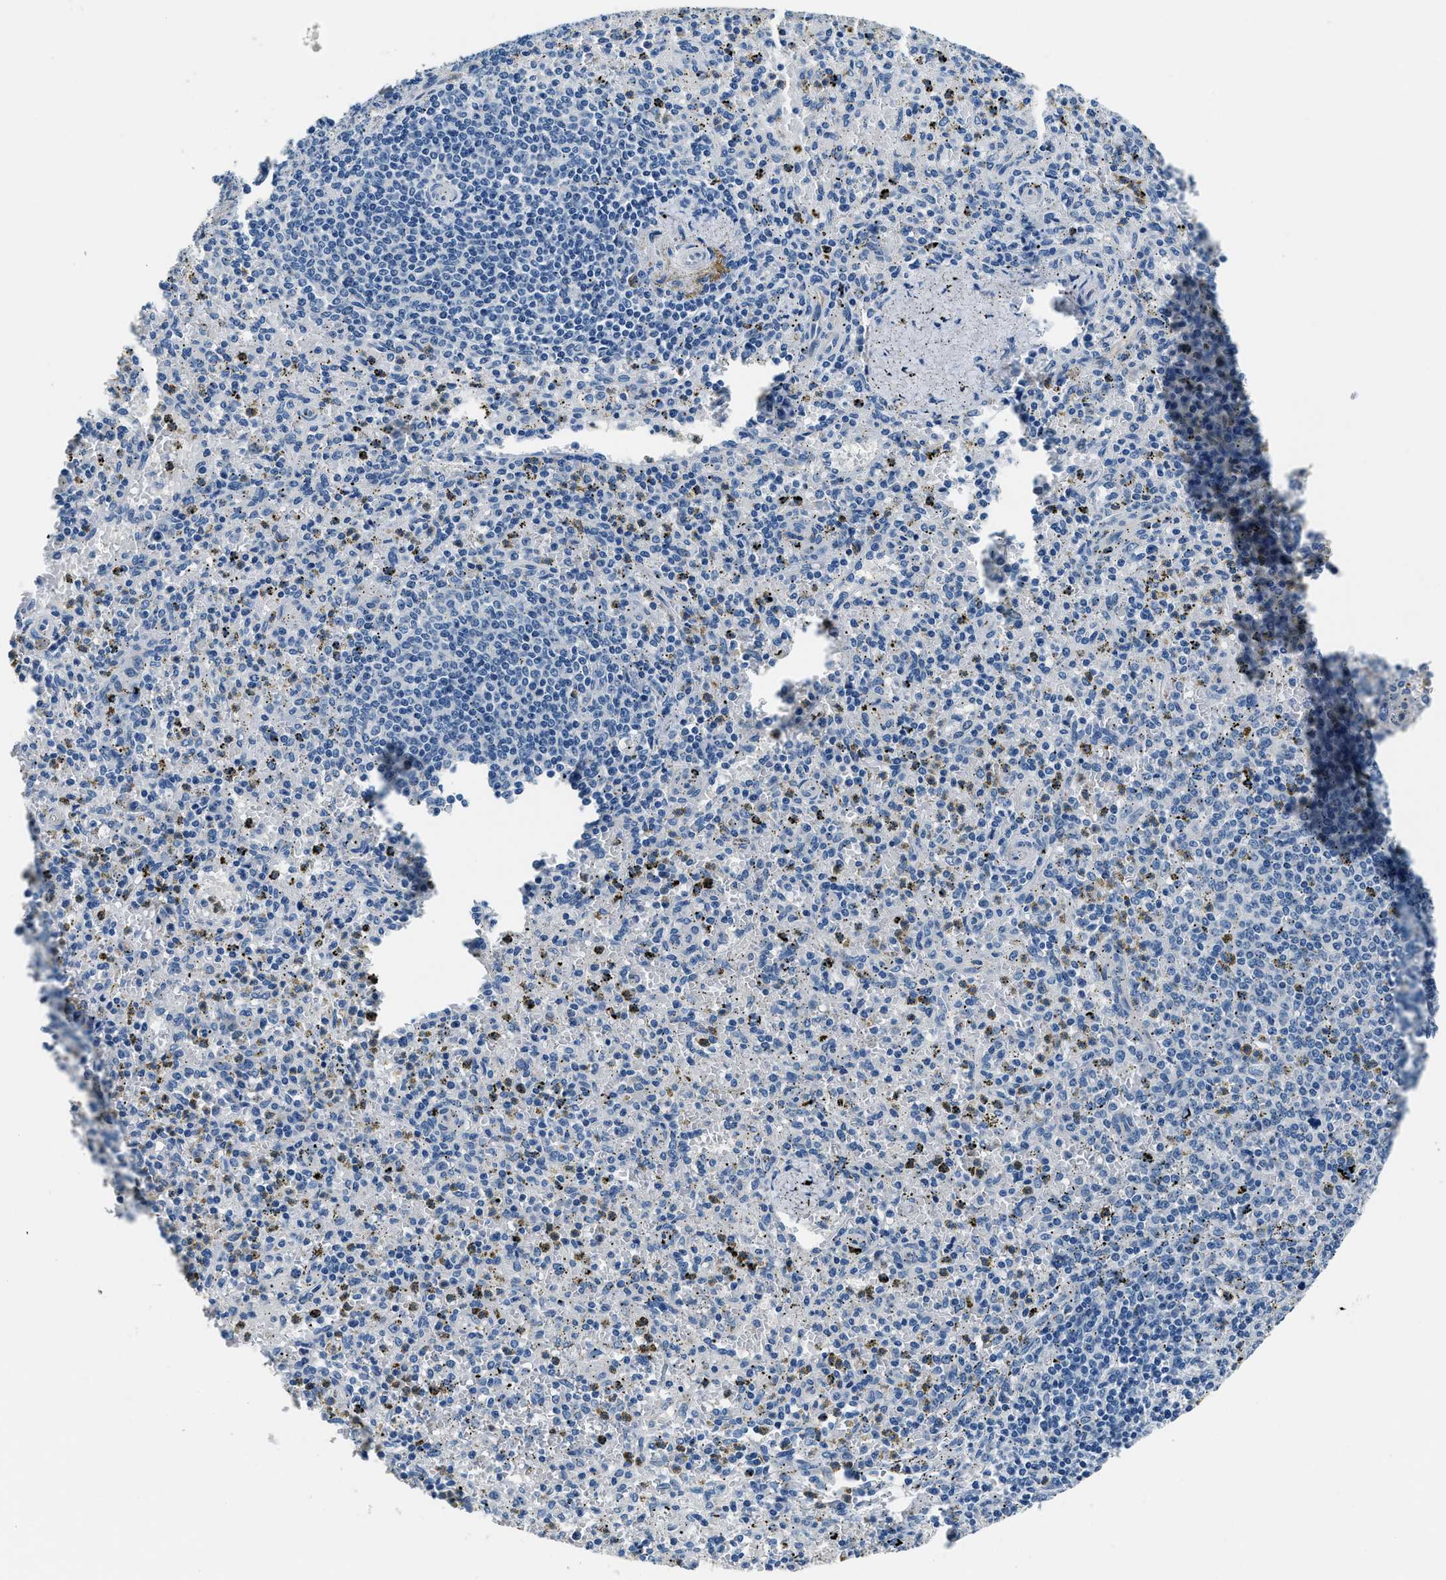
{"staining": {"intensity": "weak", "quantity": "<25%", "location": "cytoplasmic/membranous"}, "tissue": "spleen", "cell_type": "Cells in red pulp", "image_type": "normal", "snomed": [{"axis": "morphology", "description": "Normal tissue, NOS"}, {"axis": "topography", "description": "Spleen"}], "caption": "This is an IHC micrograph of unremarkable human spleen. There is no expression in cells in red pulp.", "gene": "GJA3", "patient": {"sex": "male", "age": 72}}